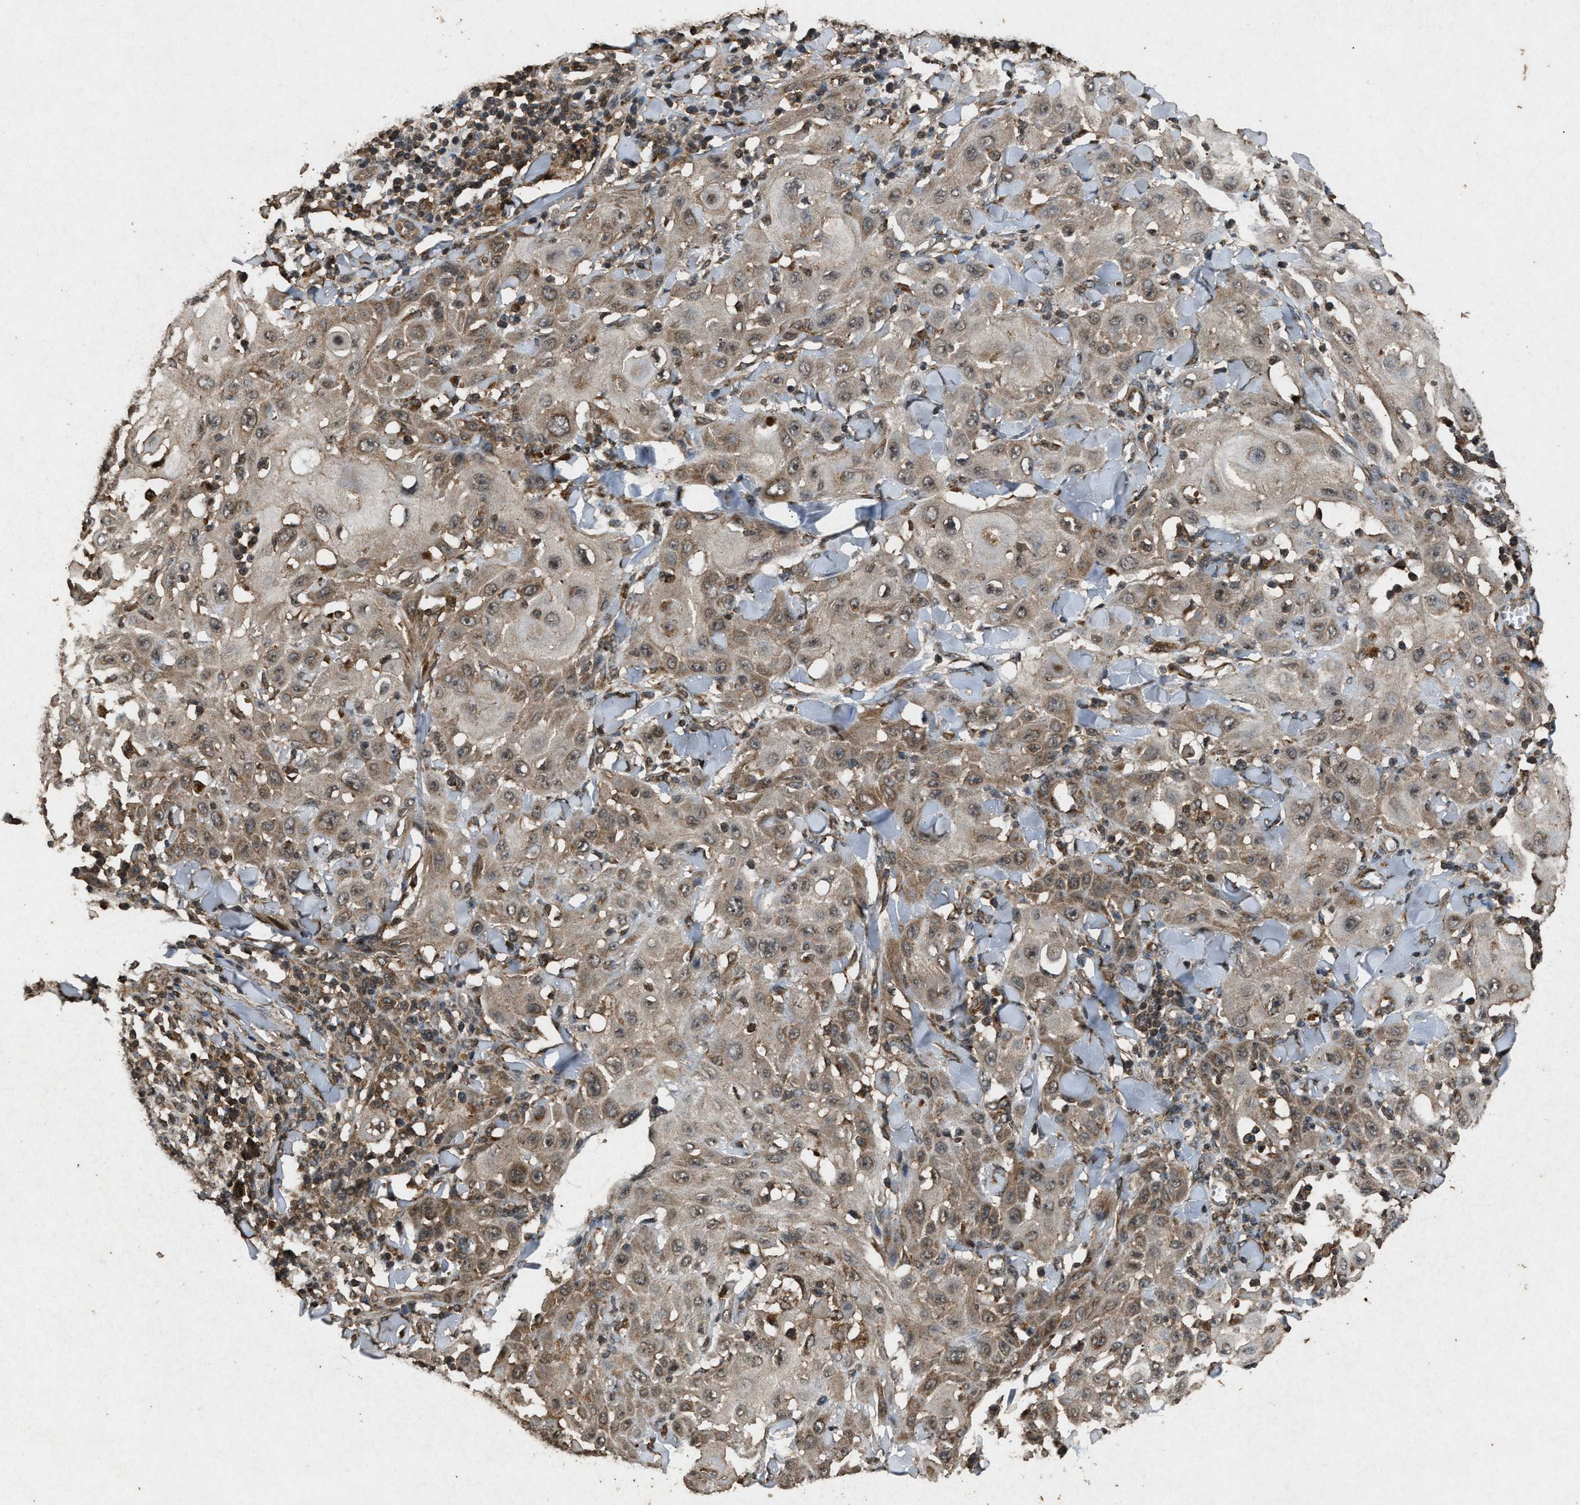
{"staining": {"intensity": "moderate", "quantity": ">75%", "location": "cytoplasmic/membranous"}, "tissue": "skin cancer", "cell_type": "Tumor cells", "image_type": "cancer", "snomed": [{"axis": "morphology", "description": "Squamous cell carcinoma, NOS"}, {"axis": "topography", "description": "Skin"}], "caption": "An immunohistochemistry (IHC) histopathology image of neoplastic tissue is shown. Protein staining in brown shows moderate cytoplasmic/membranous positivity in skin squamous cell carcinoma within tumor cells.", "gene": "OAS1", "patient": {"sex": "male", "age": 24}}